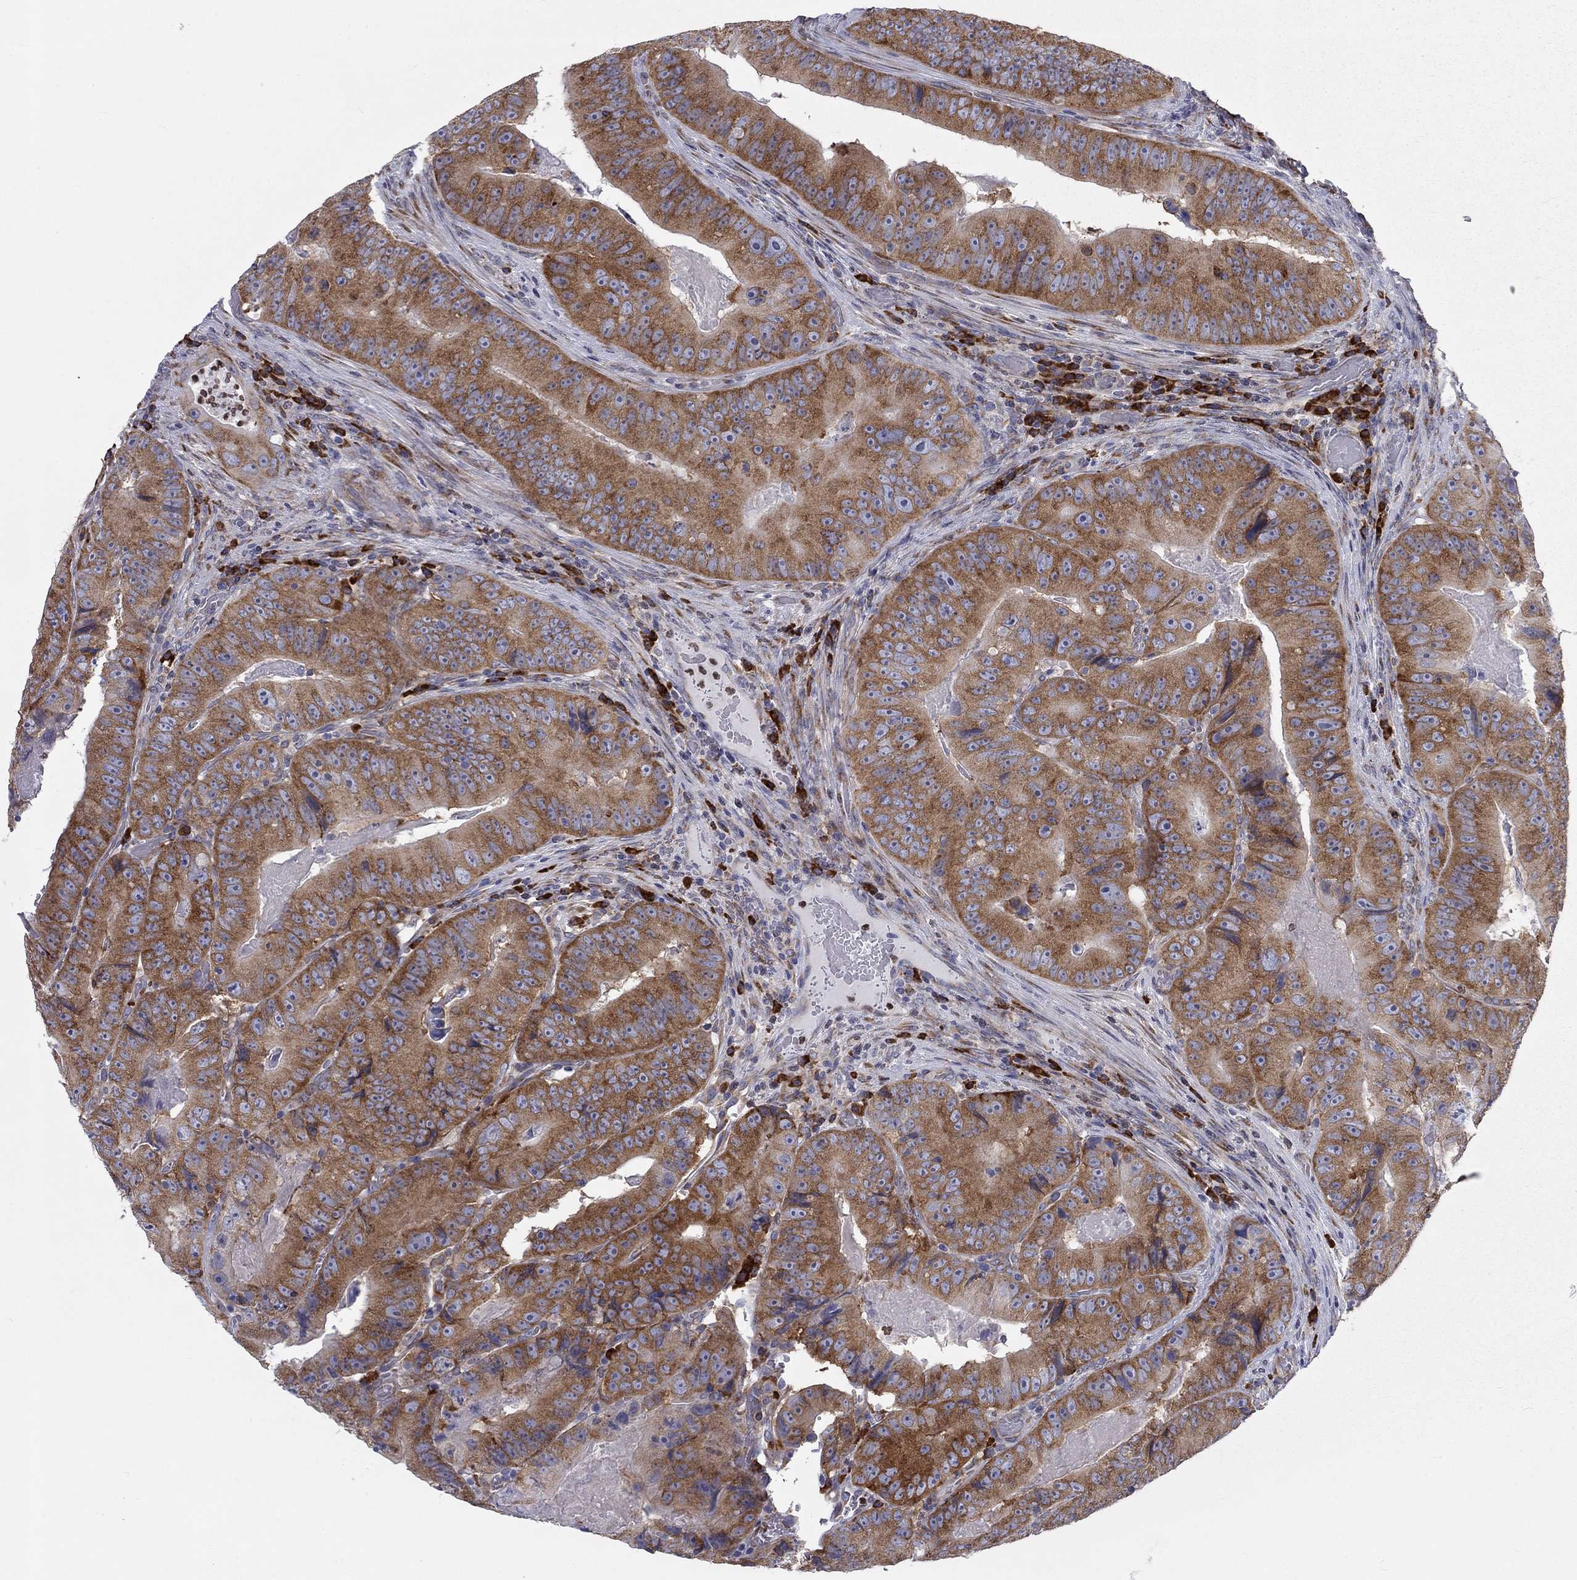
{"staining": {"intensity": "strong", "quantity": ">75%", "location": "cytoplasmic/membranous"}, "tissue": "colorectal cancer", "cell_type": "Tumor cells", "image_type": "cancer", "snomed": [{"axis": "morphology", "description": "Adenocarcinoma, NOS"}, {"axis": "topography", "description": "Colon"}], "caption": "Protein staining by immunohistochemistry reveals strong cytoplasmic/membranous expression in about >75% of tumor cells in adenocarcinoma (colorectal). The staining is performed using DAB (3,3'-diaminobenzidine) brown chromogen to label protein expression. The nuclei are counter-stained blue using hematoxylin.", "gene": "PABPC4", "patient": {"sex": "female", "age": 86}}